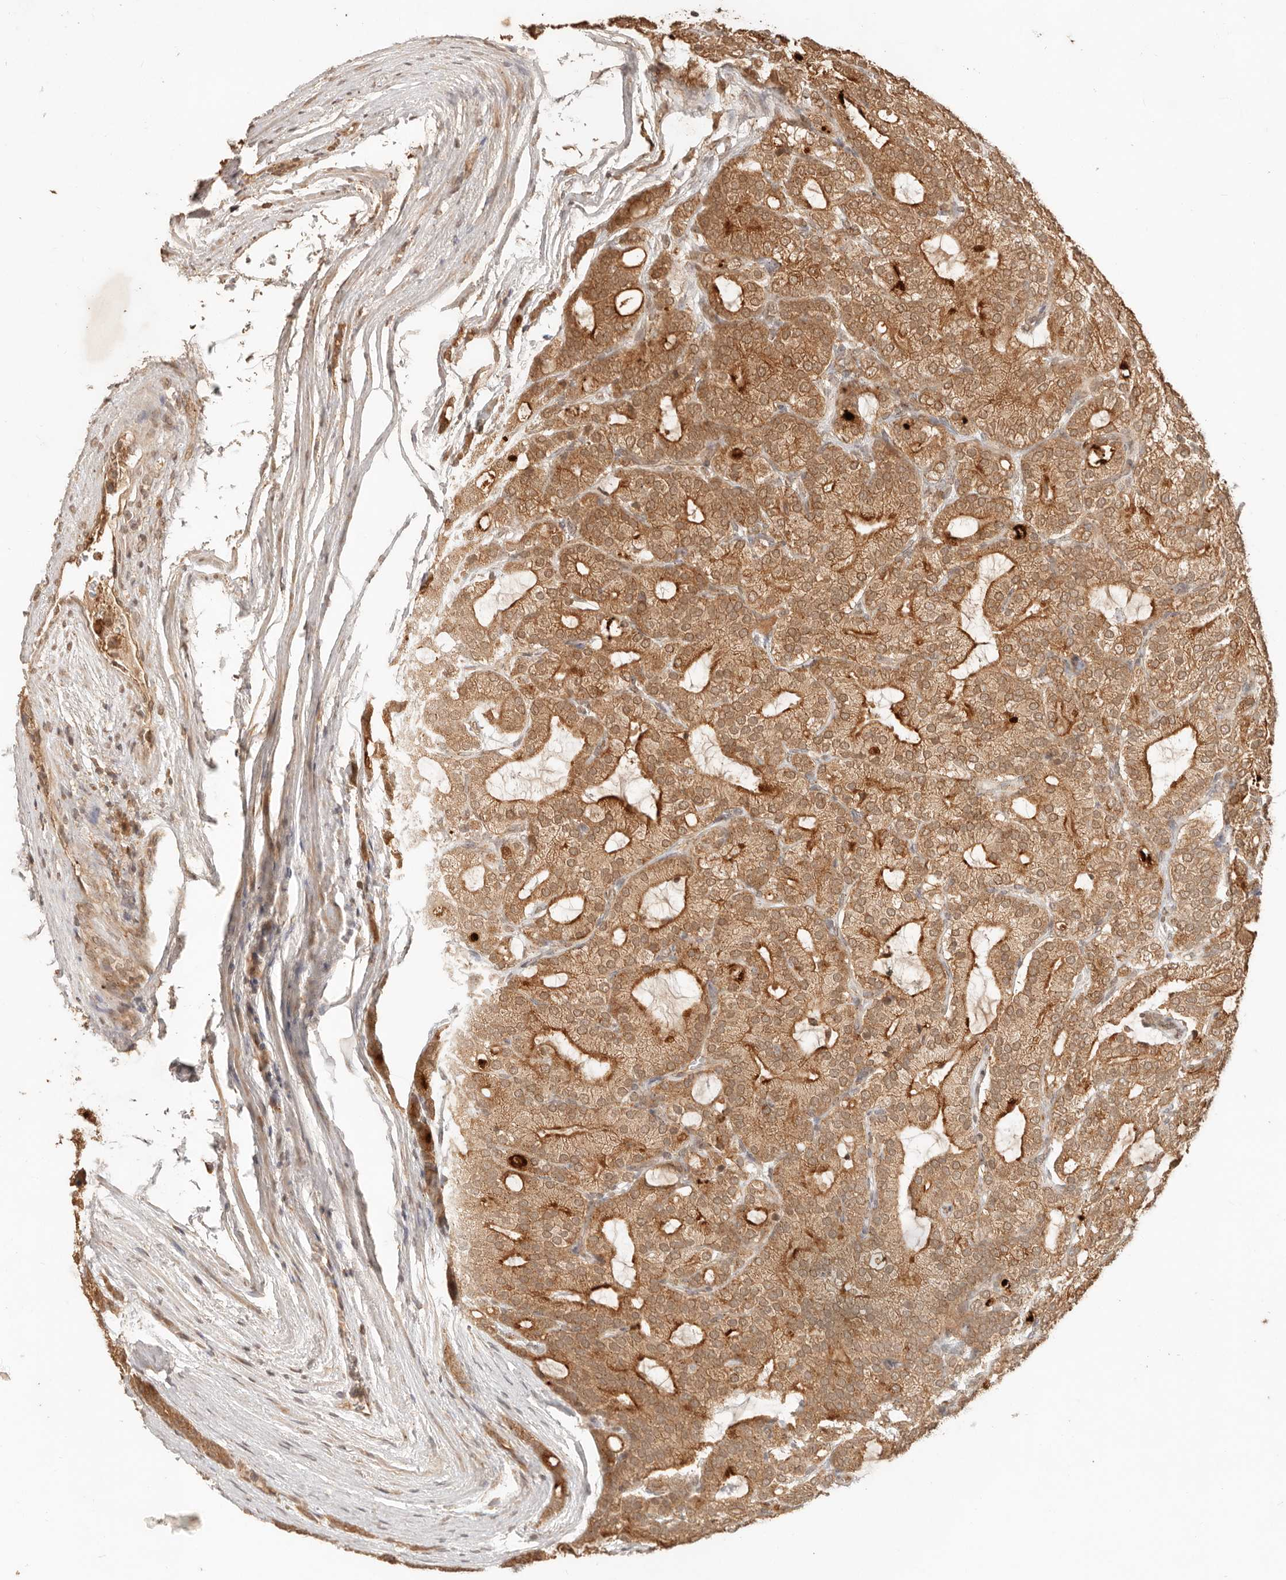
{"staining": {"intensity": "moderate", "quantity": ">75%", "location": "cytoplasmic/membranous"}, "tissue": "prostate cancer", "cell_type": "Tumor cells", "image_type": "cancer", "snomed": [{"axis": "morphology", "description": "Adenocarcinoma, High grade"}, {"axis": "topography", "description": "Prostate"}], "caption": "Adenocarcinoma (high-grade) (prostate) was stained to show a protein in brown. There is medium levels of moderate cytoplasmic/membranous expression in approximately >75% of tumor cells. Immunohistochemistry stains the protein of interest in brown and the nuclei are stained blue.", "gene": "LMO4", "patient": {"sex": "male", "age": 57}}